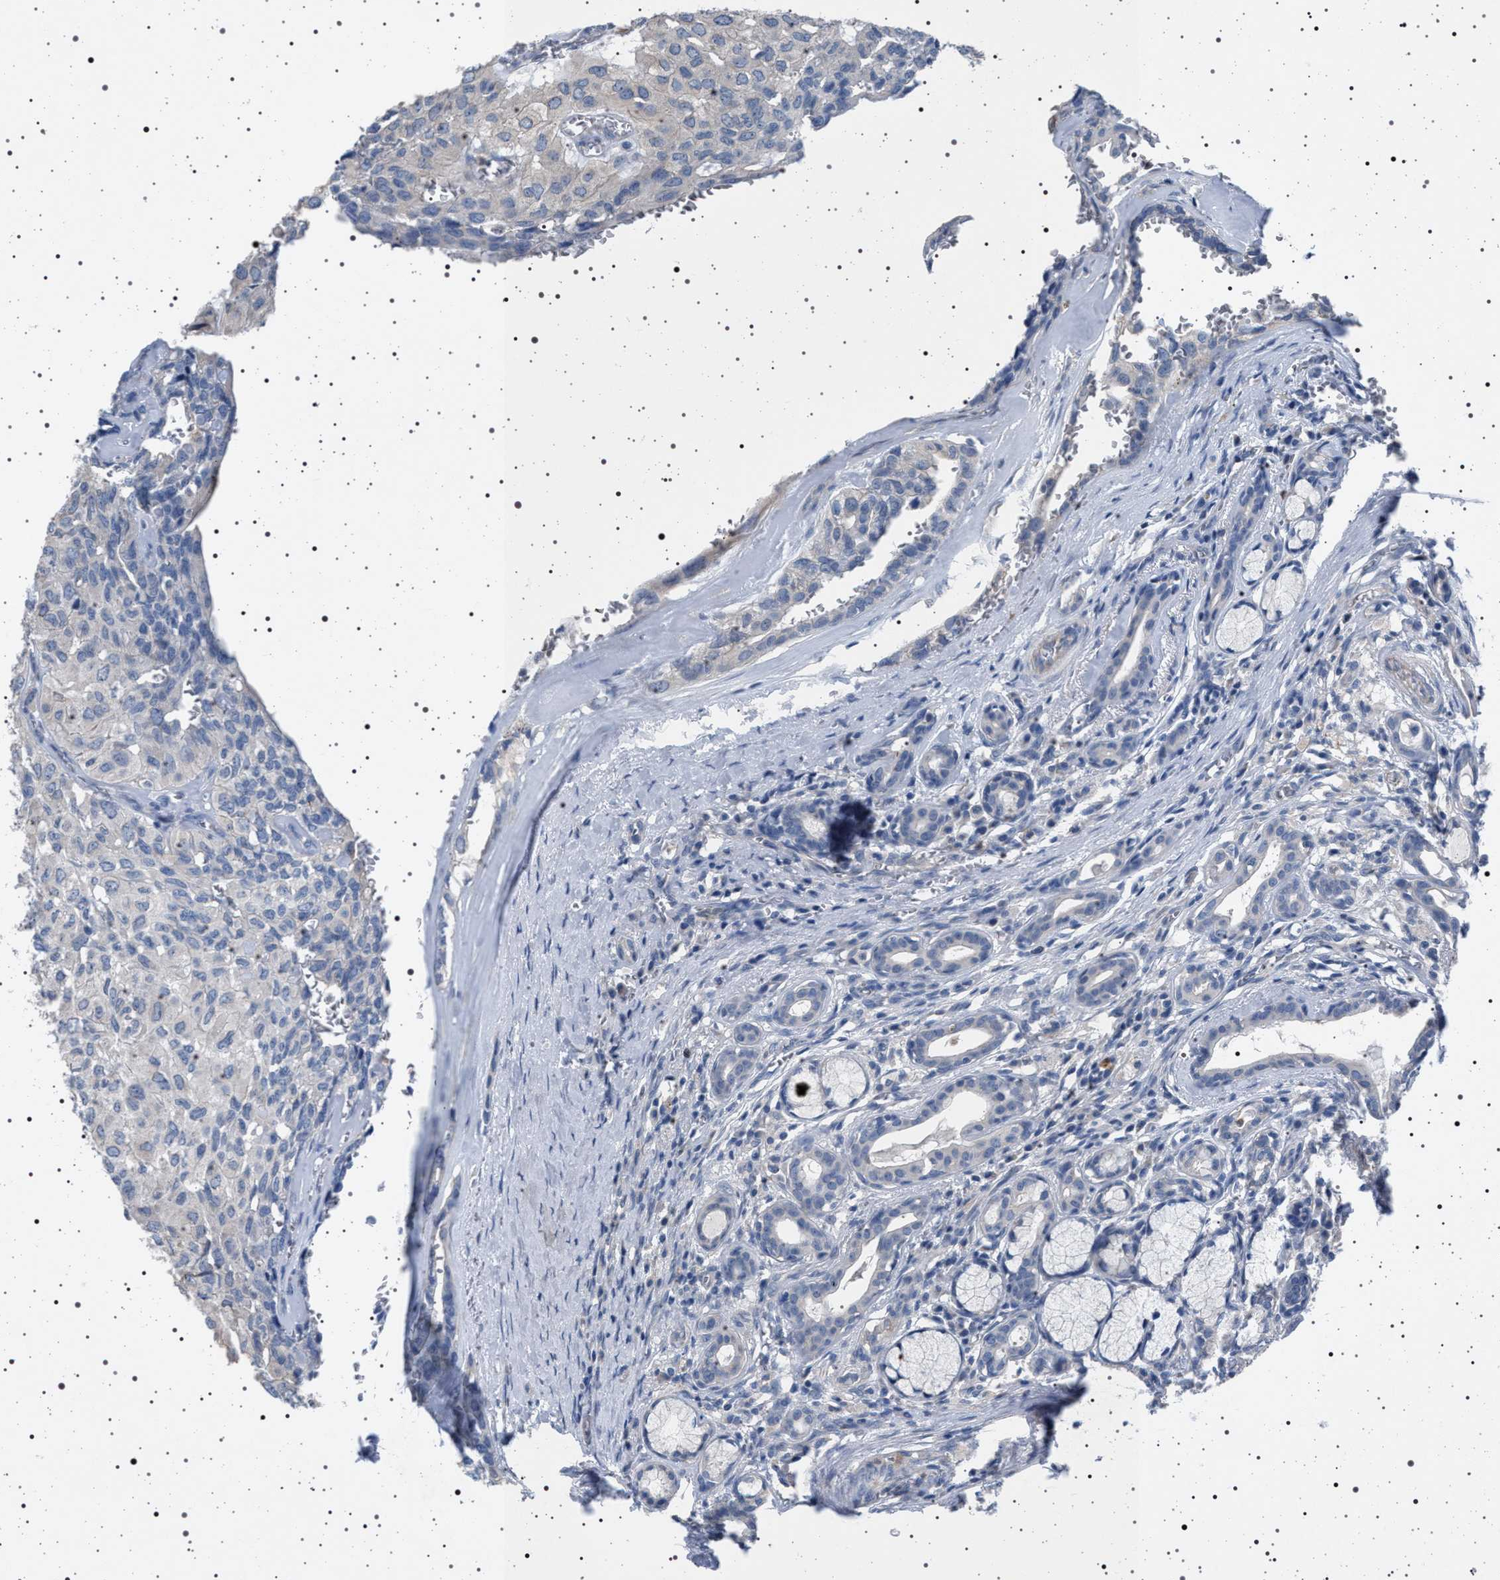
{"staining": {"intensity": "negative", "quantity": "none", "location": "none"}, "tissue": "head and neck cancer", "cell_type": "Tumor cells", "image_type": "cancer", "snomed": [{"axis": "morphology", "description": "Adenocarcinoma, NOS"}, {"axis": "topography", "description": "Salivary gland, NOS"}, {"axis": "topography", "description": "Head-Neck"}], "caption": "A high-resolution image shows immunohistochemistry staining of adenocarcinoma (head and neck), which displays no significant positivity in tumor cells.", "gene": "NAT9", "patient": {"sex": "female", "age": 76}}